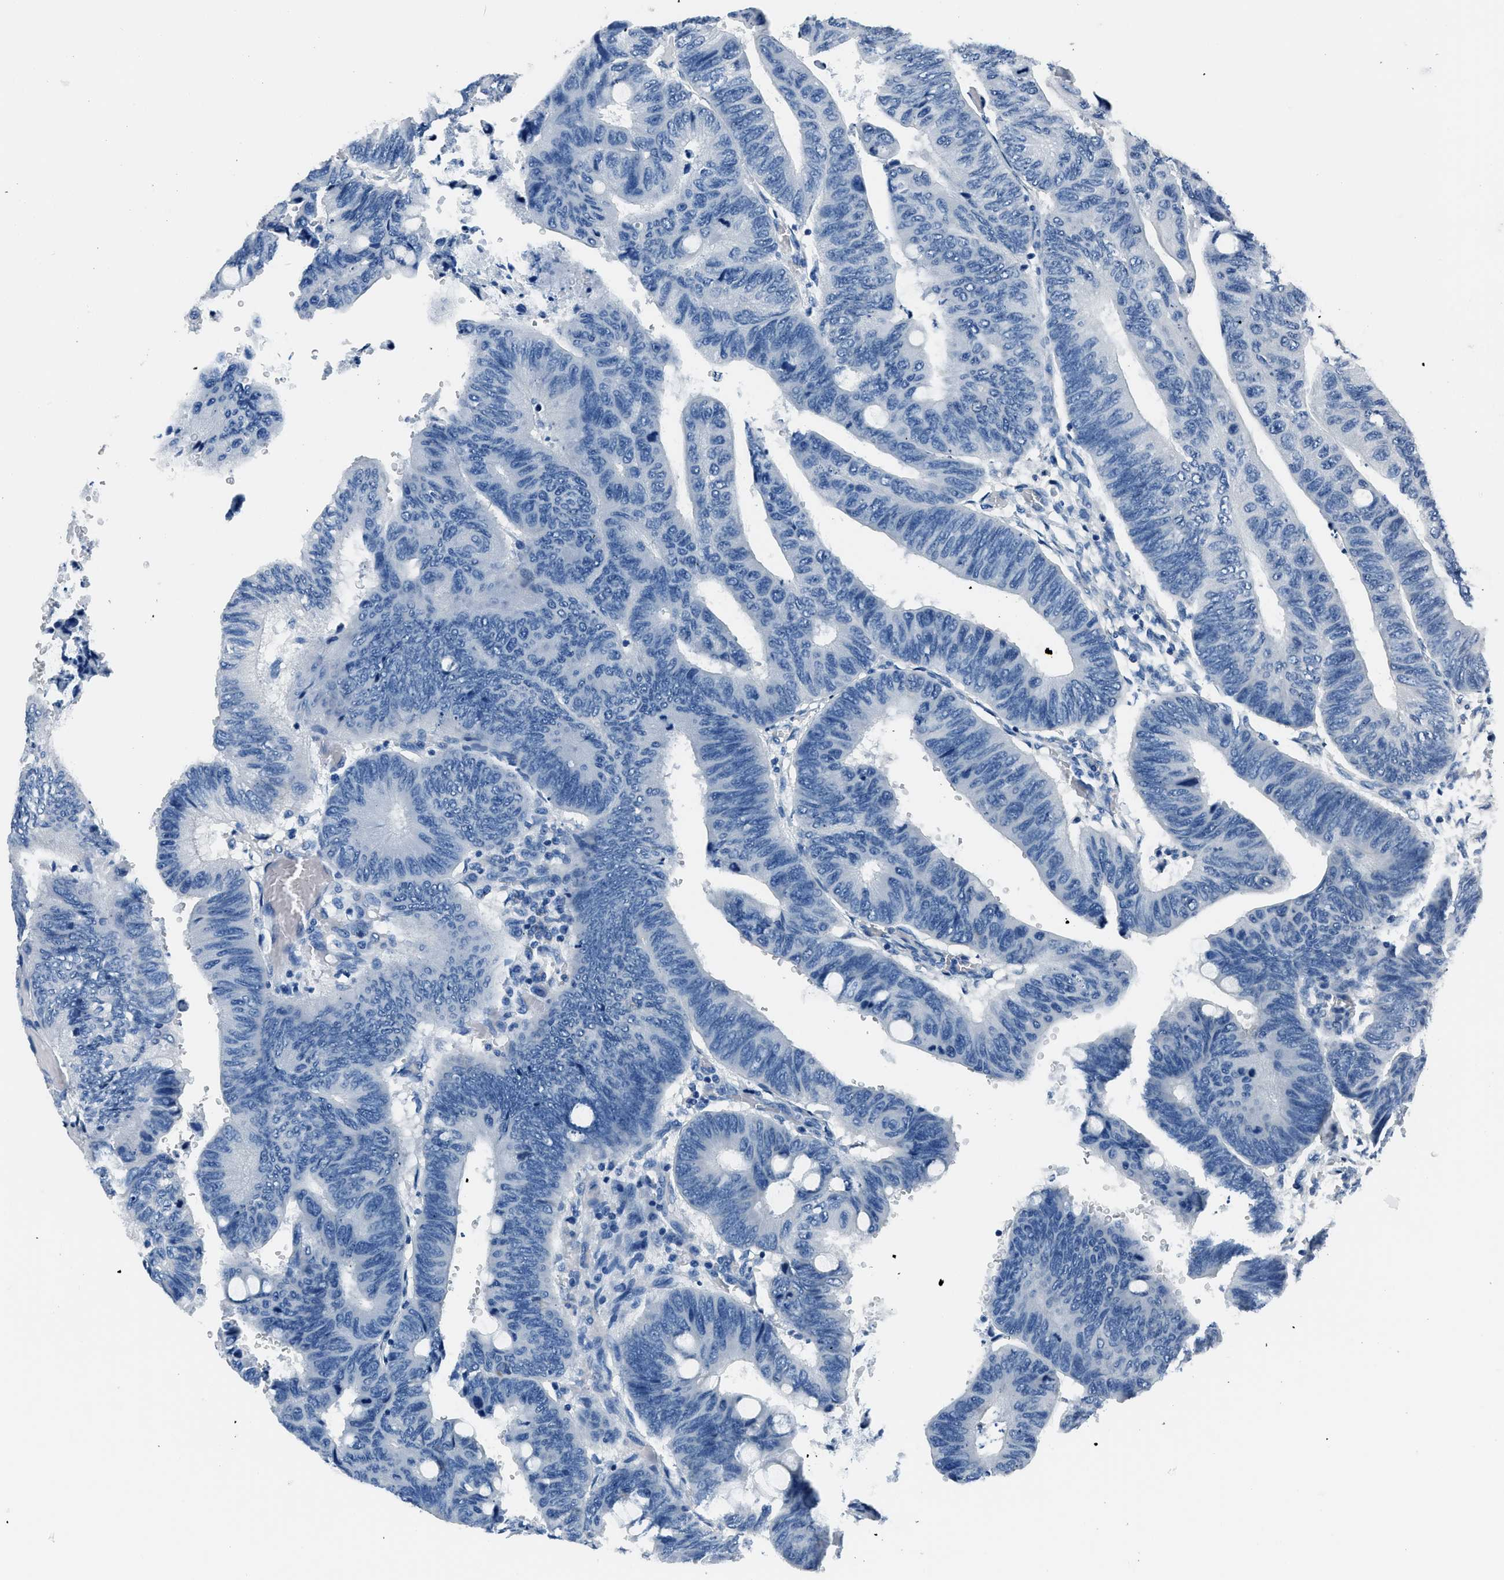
{"staining": {"intensity": "negative", "quantity": "none", "location": "none"}, "tissue": "colorectal cancer", "cell_type": "Tumor cells", "image_type": "cancer", "snomed": [{"axis": "morphology", "description": "Normal tissue, NOS"}, {"axis": "morphology", "description": "Adenocarcinoma, NOS"}, {"axis": "topography", "description": "Rectum"}, {"axis": "topography", "description": "Peripheral nerve tissue"}], "caption": "Protein analysis of colorectal cancer (adenocarcinoma) exhibits no significant expression in tumor cells.", "gene": "GJA3", "patient": {"sex": "male", "age": 92}}